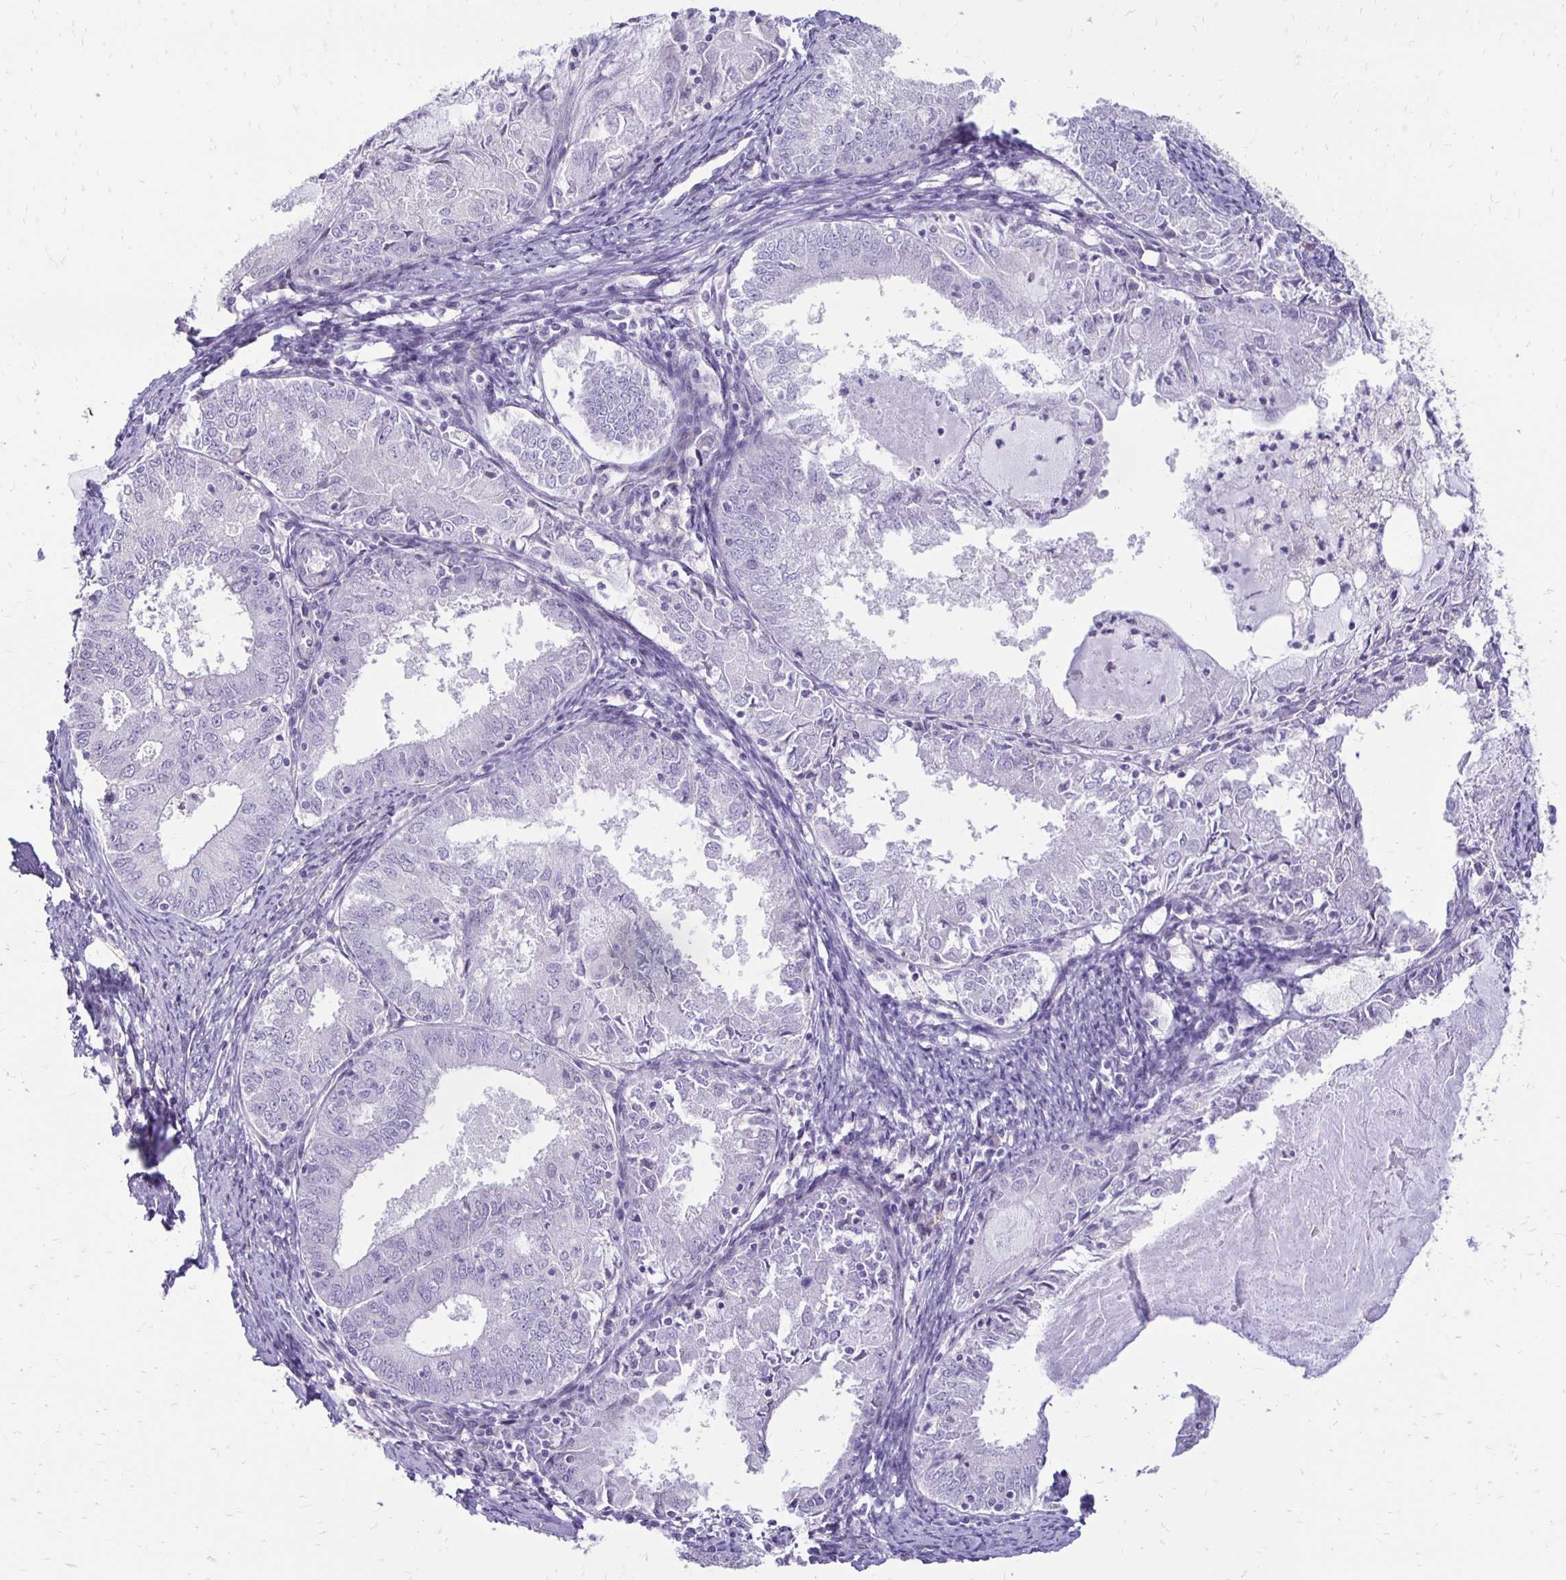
{"staining": {"intensity": "negative", "quantity": "none", "location": "none"}, "tissue": "endometrial cancer", "cell_type": "Tumor cells", "image_type": "cancer", "snomed": [{"axis": "morphology", "description": "Adenocarcinoma, NOS"}, {"axis": "topography", "description": "Endometrium"}], "caption": "Immunohistochemistry (IHC) of endometrial cancer shows no staining in tumor cells. The staining is performed using DAB (3,3'-diaminobenzidine) brown chromogen with nuclei counter-stained in using hematoxylin.", "gene": "GAS2", "patient": {"sex": "female", "age": 57}}